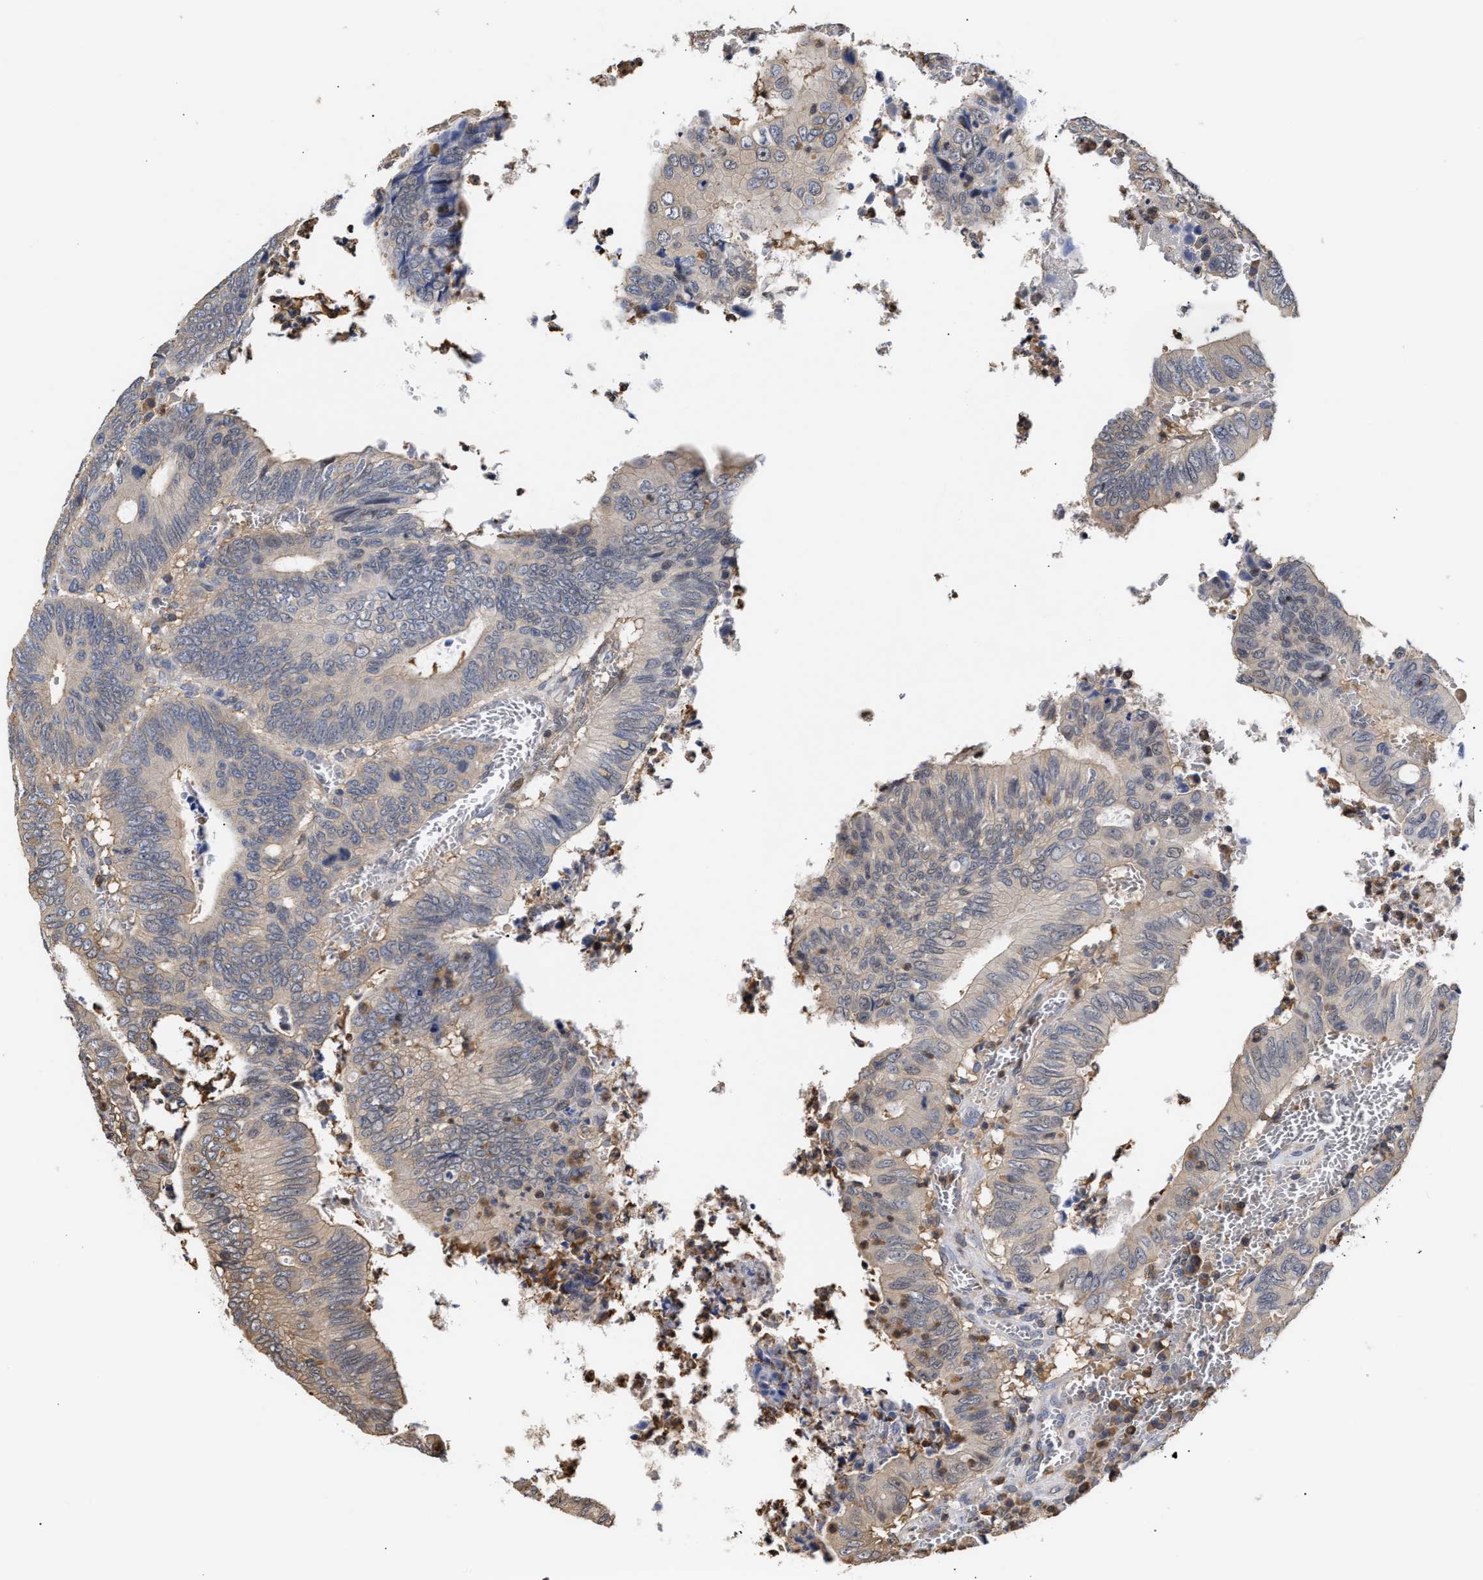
{"staining": {"intensity": "weak", "quantity": "25%-75%", "location": "cytoplasmic/membranous"}, "tissue": "colorectal cancer", "cell_type": "Tumor cells", "image_type": "cancer", "snomed": [{"axis": "morphology", "description": "Inflammation, NOS"}, {"axis": "morphology", "description": "Adenocarcinoma, NOS"}, {"axis": "topography", "description": "Colon"}], "caption": "IHC of adenocarcinoma (colorectal) demonstrates low levels of weak cytoplasmic/membranous expression in about 25%-75% of tumor cells. Nuclei are stained in blue.", "gene": "KLHDC1", "patient": {"sex": "male", "age": 72}}